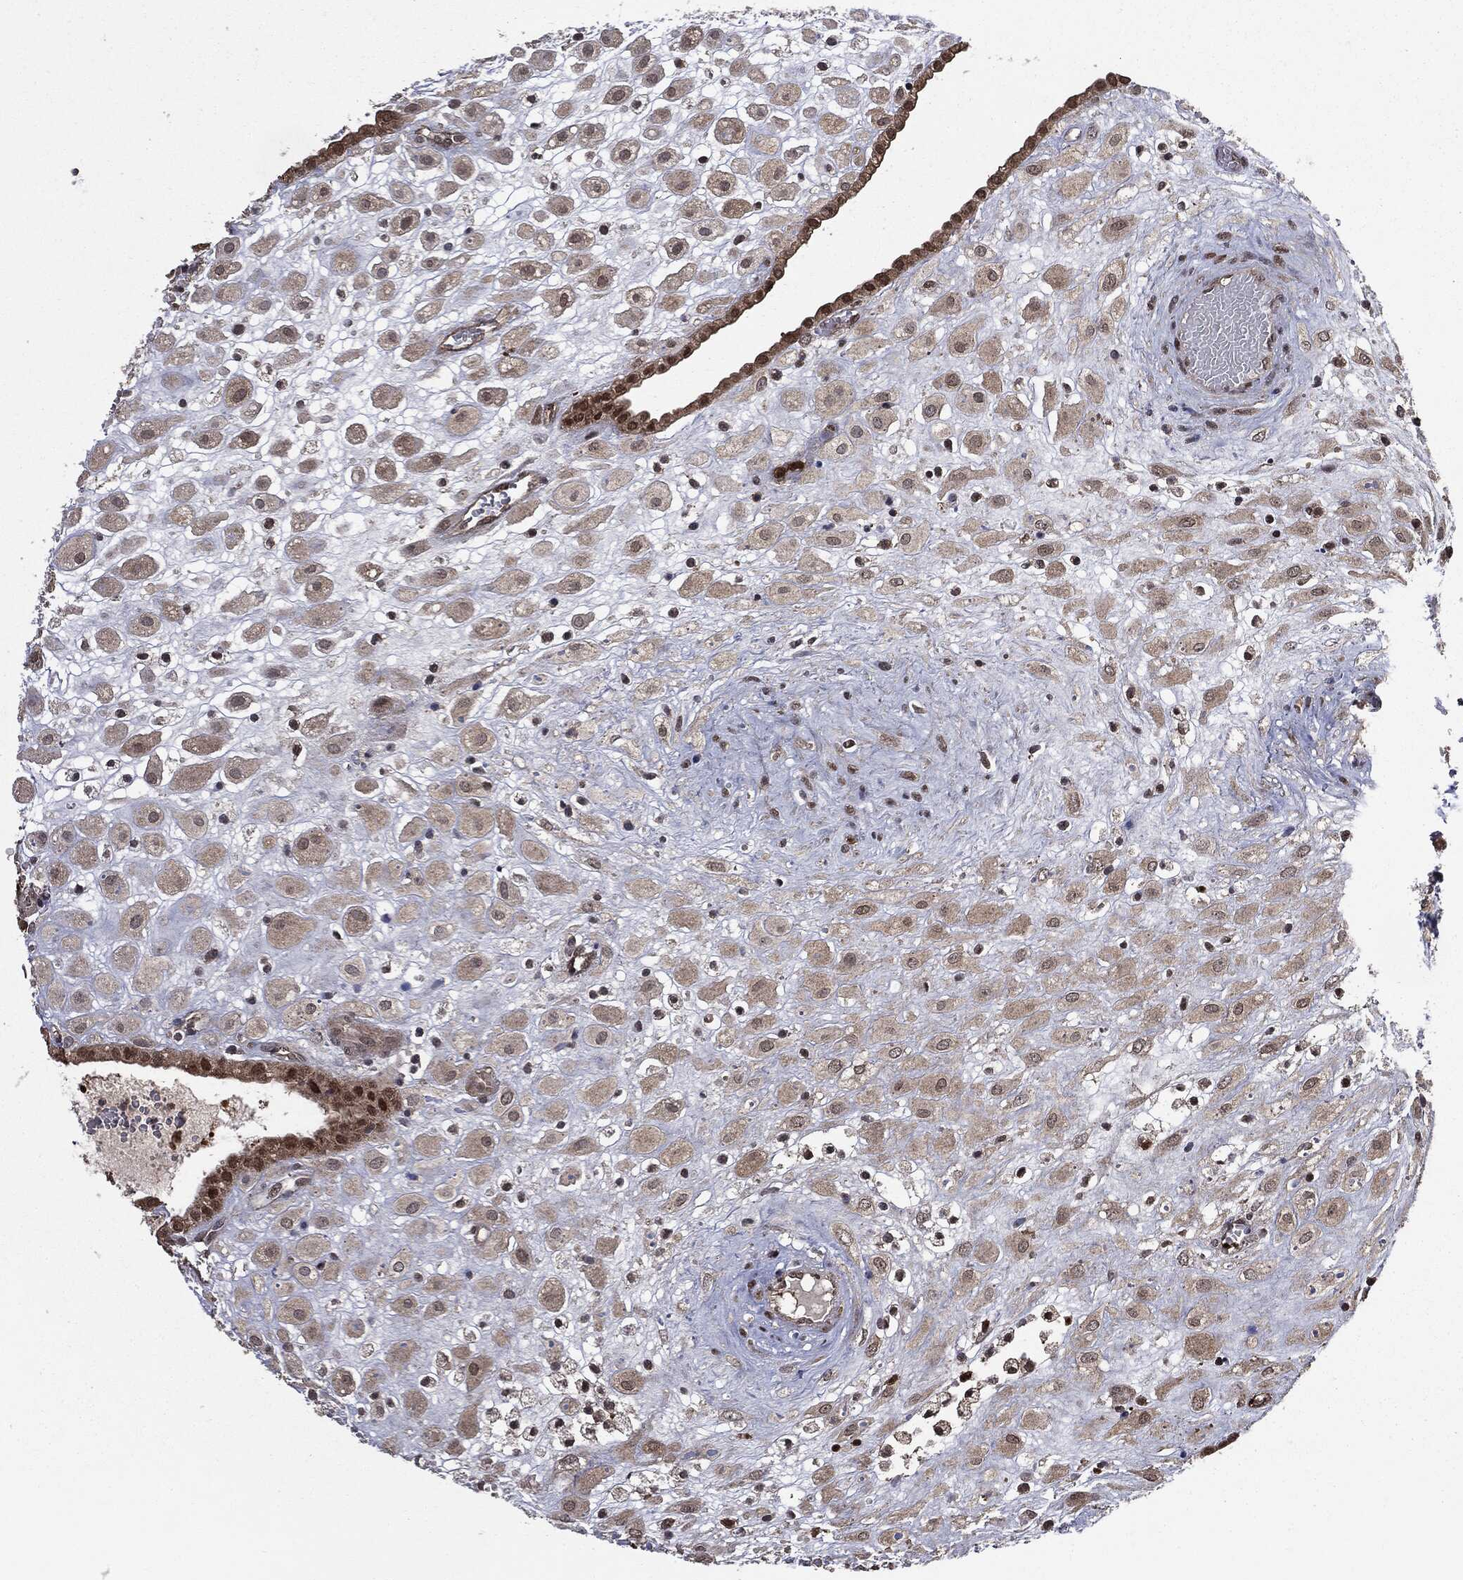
{"staining": {"intensity": "weak", "quantity": "25%-75%", "location": "cytoplasmic/membranous,nuclear"}, "tissue": "placenta", "cell_type": "Decidual cells", "image_type": "normal", "snomed": [{"axis": "morphology", "description": "Normal tissue, NOS"}, {"axis": "topography", "description": "Placenta"}], "caption": "Unremarkable placenta exhibits weak cytoplasmic/membranous,nuclear positivity in about 25%-75% of decidual cells.", "gene": "GPI", "patient": {"sex": "female", "age": 24}}